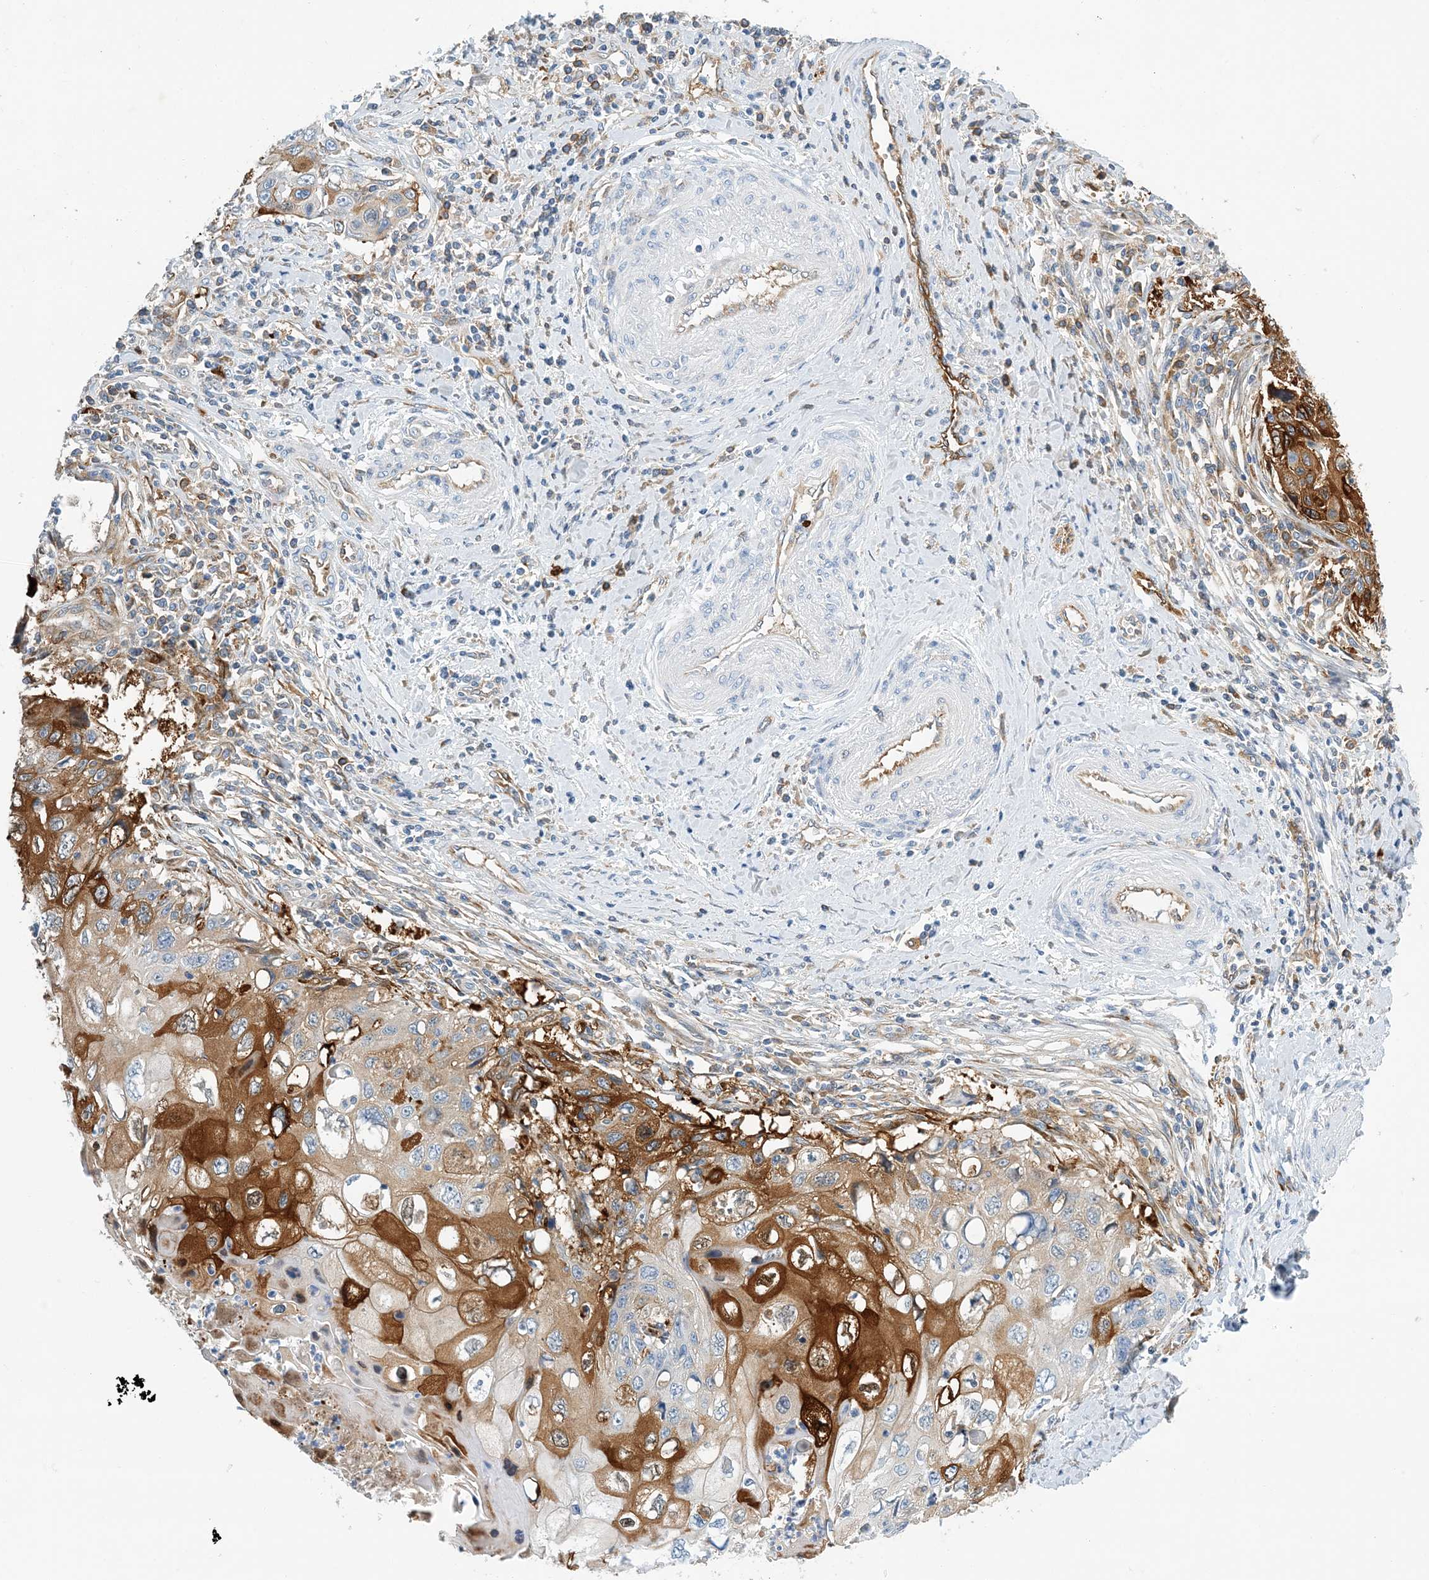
{"staining": {"intensity": "strong", "quantity": "25%-75%", "location": "cytoplasmic/membranous"}, "tissue": "cervical cancer", "cell_type": "Tumor cells", "image_type": "cancer", "snomed": [{"axis": "morphology", "description": "Squamous cell carcinoma, NOS"}, {"axis": "topography", "description": "Cervix"}], "caption": "Cervical cancer stained with DAB (3,3'-diaminobenzidine) immunohistochemistry (IHC) exhibits high levels of strong cytoplasmic/membranous positivity in about 25%-75% of tumor cells.", "gene": "PCDHA2", "patient": {"sex": "female", "age": 70}}